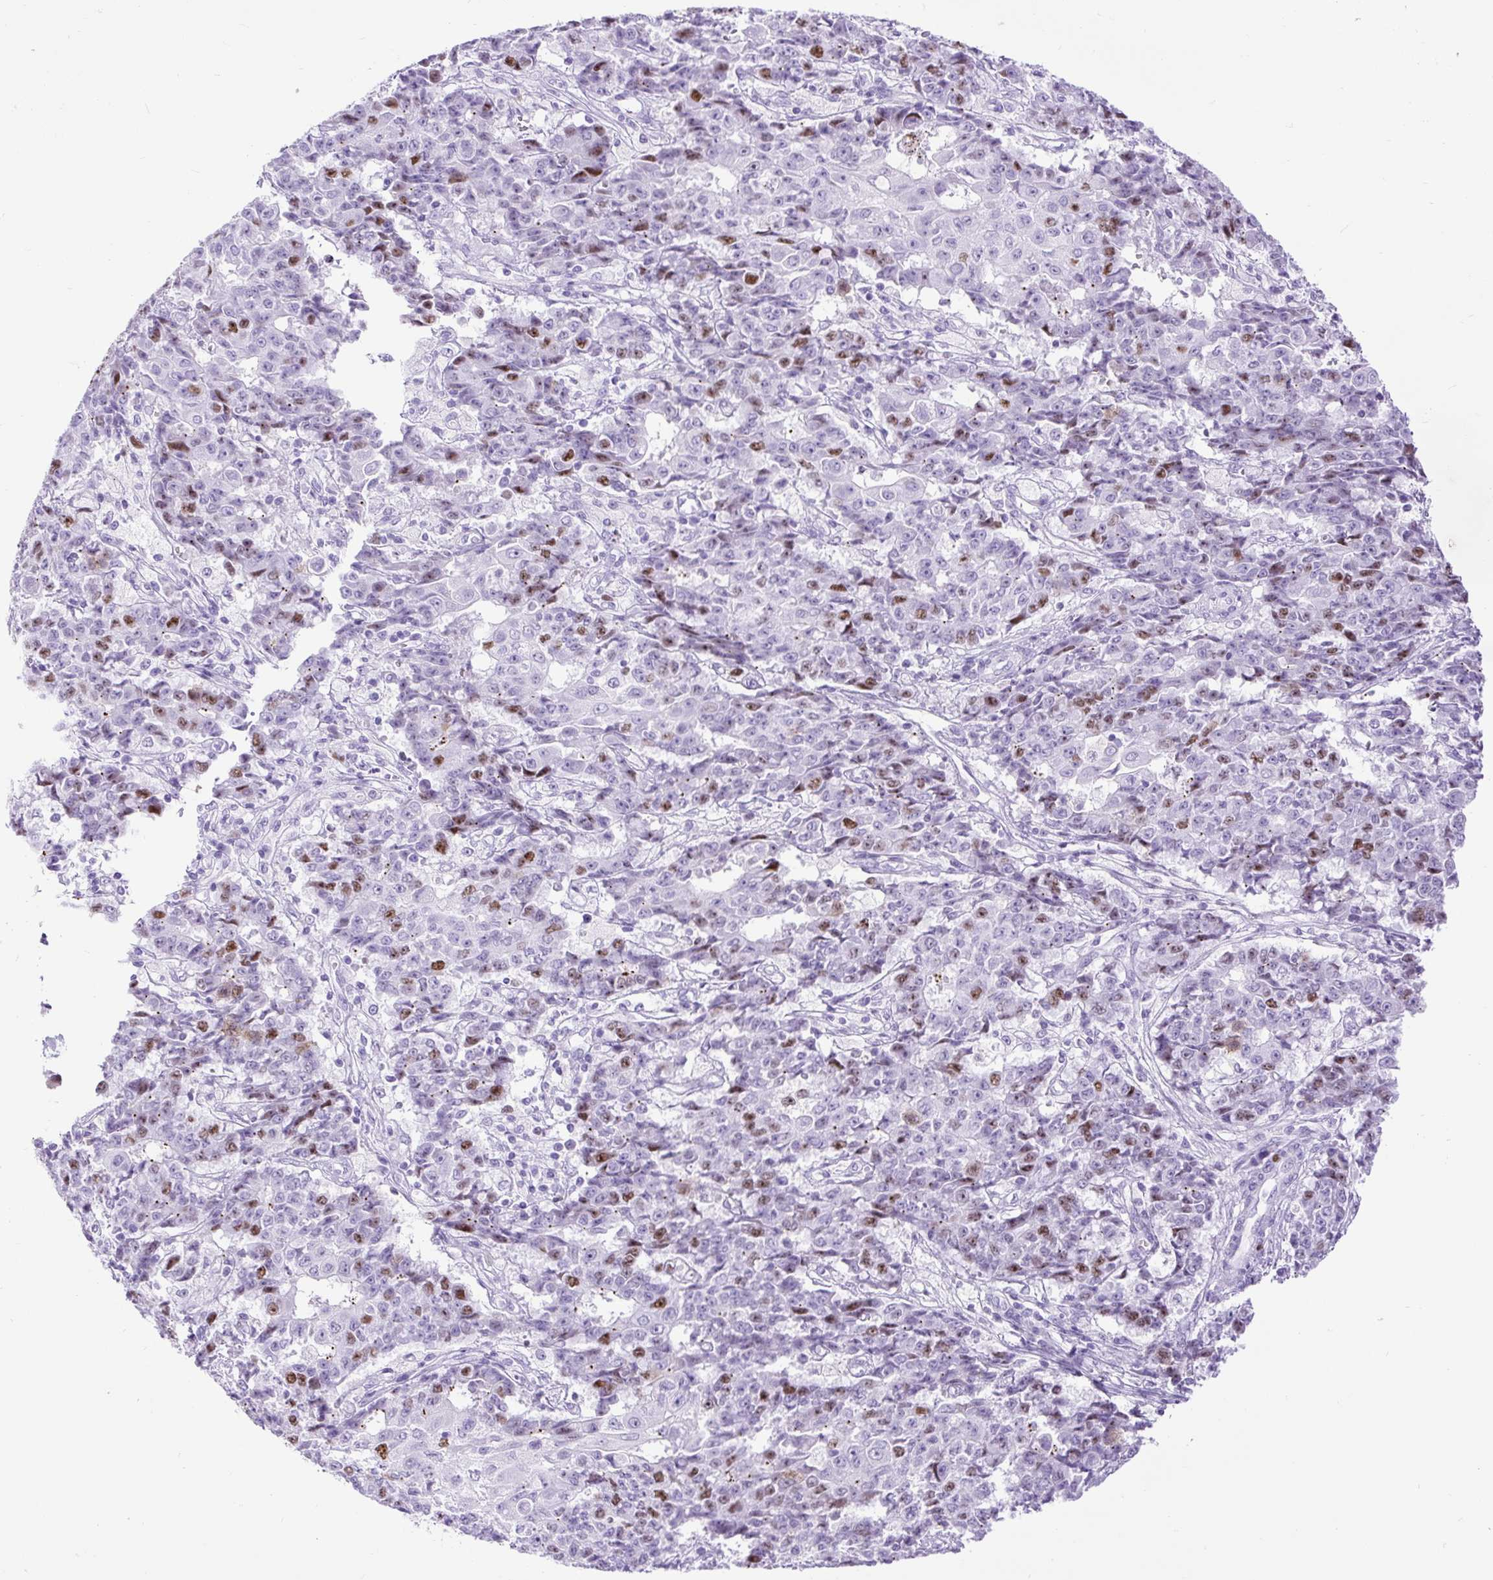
{"staining": {"intensity": "strong", "quantity": "<25%", "location": "nuclear"}, "tissue": "ovarian cancer", "cell_type": "Tumor cells", "image_type": "cancer", "snomed": [{"axis": "morphology", "description": "Carcinoma, endometroid"}, {"axis": "topography", "description": "Ovary"}], "caption": "Protein expression analysis of endometroid carcinoma (ovarian) reveals strong nuclear expression in about <25% of tumor cells.", "gene": "RACGAP1", "patient": {"sex": "female", "age": 42}}